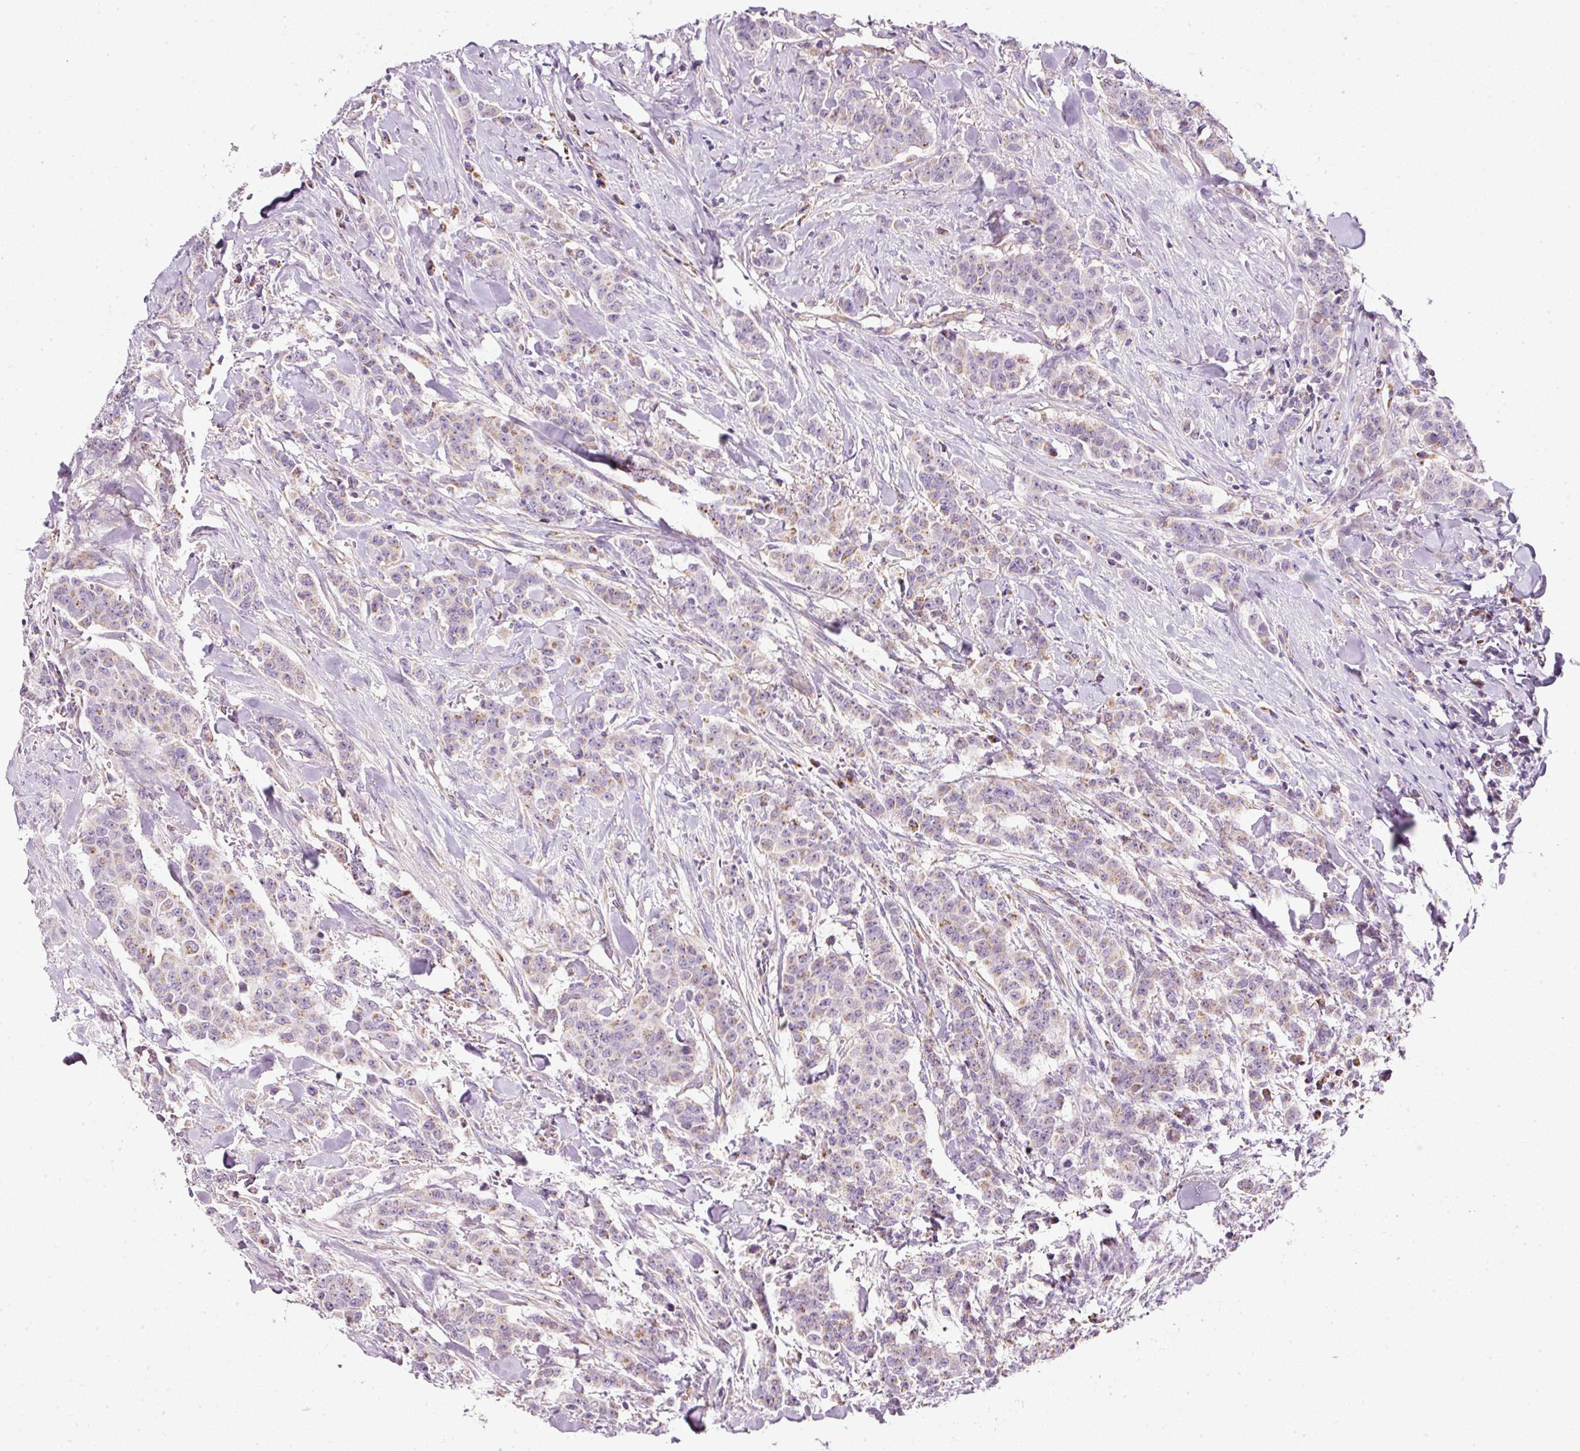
{"staining": {"intensity": "moderate", "quantity": "<25%", "location": "cytoplasmic/membranous"}, "tissue": "breast cancer", "cell_type": "Tumor cells", "image_type": "cancer", "snomed": [{"axis": "morphology", "description": "Duct carcinoma"}, {"axis": "topography", "description": "Breast"}], "caption": "Protein expression analysis of breast cancer displays moderate cytoplasmic/membranous staining in about <25% of tumor cells.", "gene": "NDUFA1", "patient": {"sex": "female", "age": 40}}